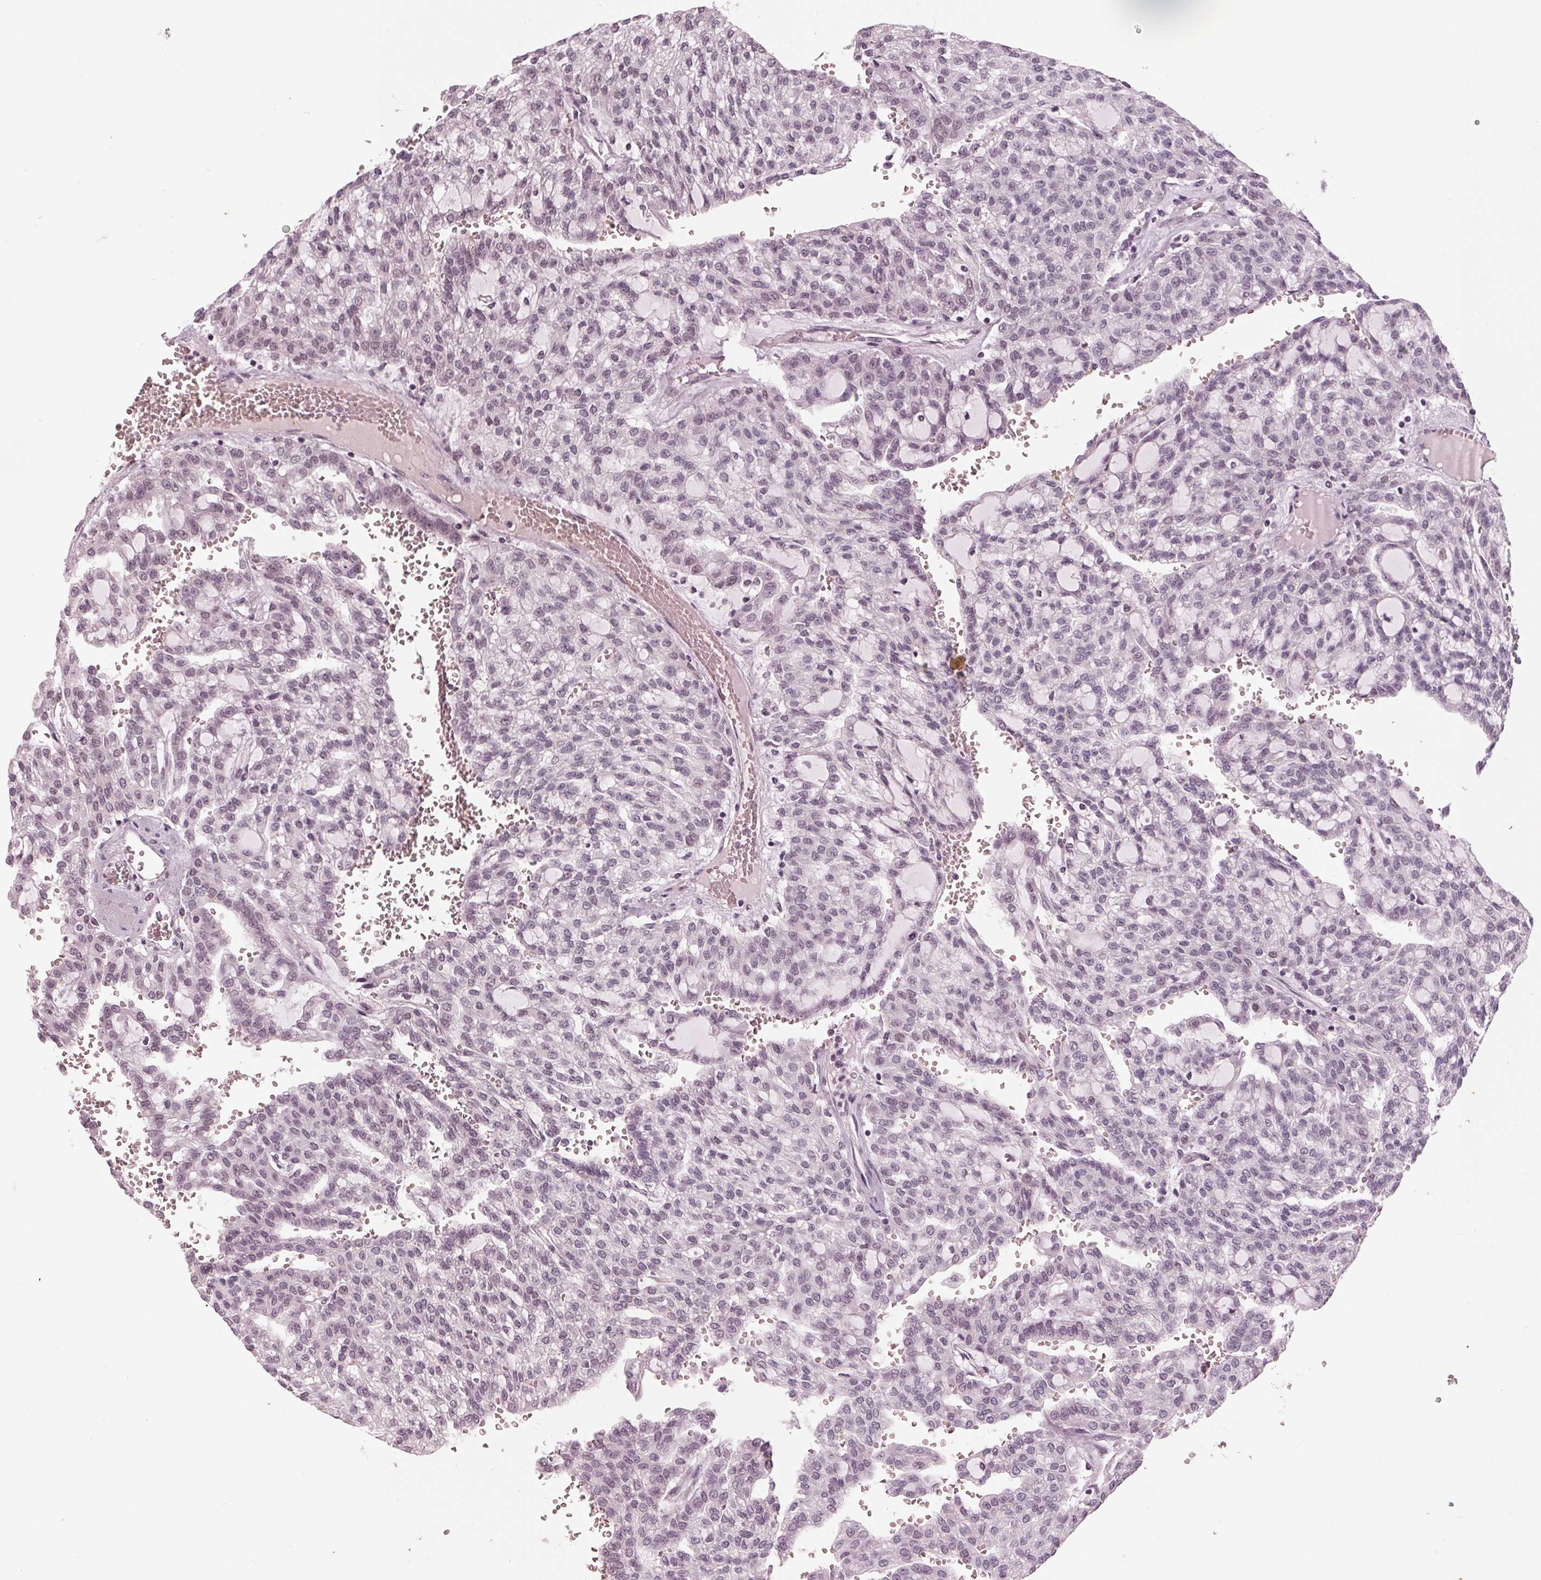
{"staining": {"intensity": "negative", "quantity": "none", "location": "none"}, "tissue": "renal cancer", "cell_type": "Tumor cells", "image_type": "cancer", "snomed": [{"axis": "morphology", "description": "Adenocarcinoma, NOS"}, {"axis": "topography", "description": "Kidney"}], "caption": "Immunohistochemical staining of human renal cancer (adenocarcinoma) demonstrates no significant staining in tumor cells.", "gene": "DNMT3L", "patient": {"sex": "male", "age": 63}}